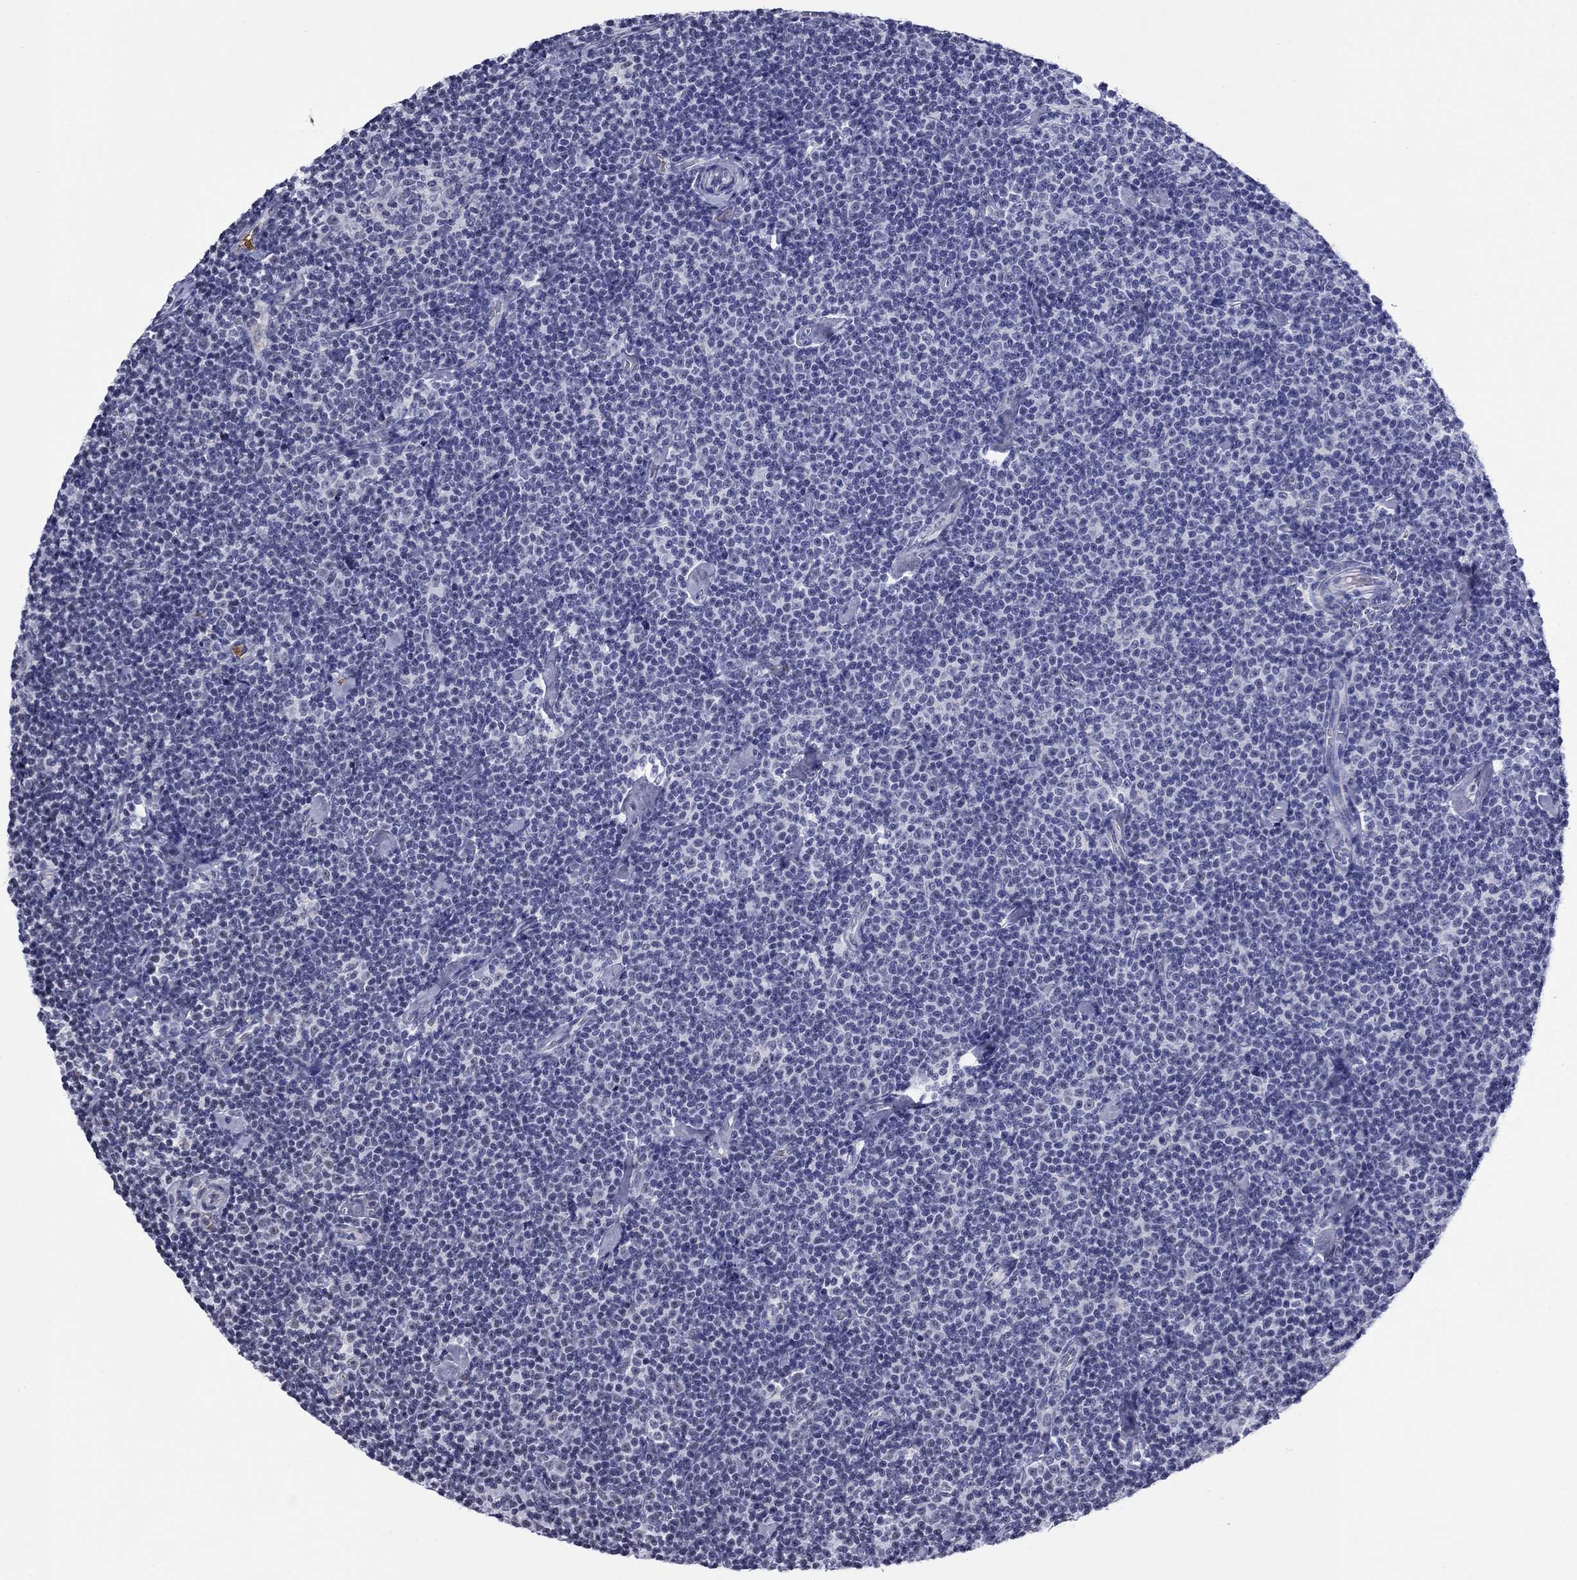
{"staining": {"intensity": "negative", "quantity": "none", "location": "none"}, "tissue": "lymphoma", "cell_type": "Tumor cells", "image_type": "cancer", "snomed": [{"axis": "morphology", "description": "Malignant lymphoma, non-Hodgkin's type, Low grade"}, {"axis": "topography", "description": "Lymph node"}], "caption": "High power microscopy image of an immunohistochemistry (IHC) photomicrograph of lymphoma, revealing no significant staining in tumor cells.", "gene": "APOA2", "patient": {"sex": "male", "age": 81}}